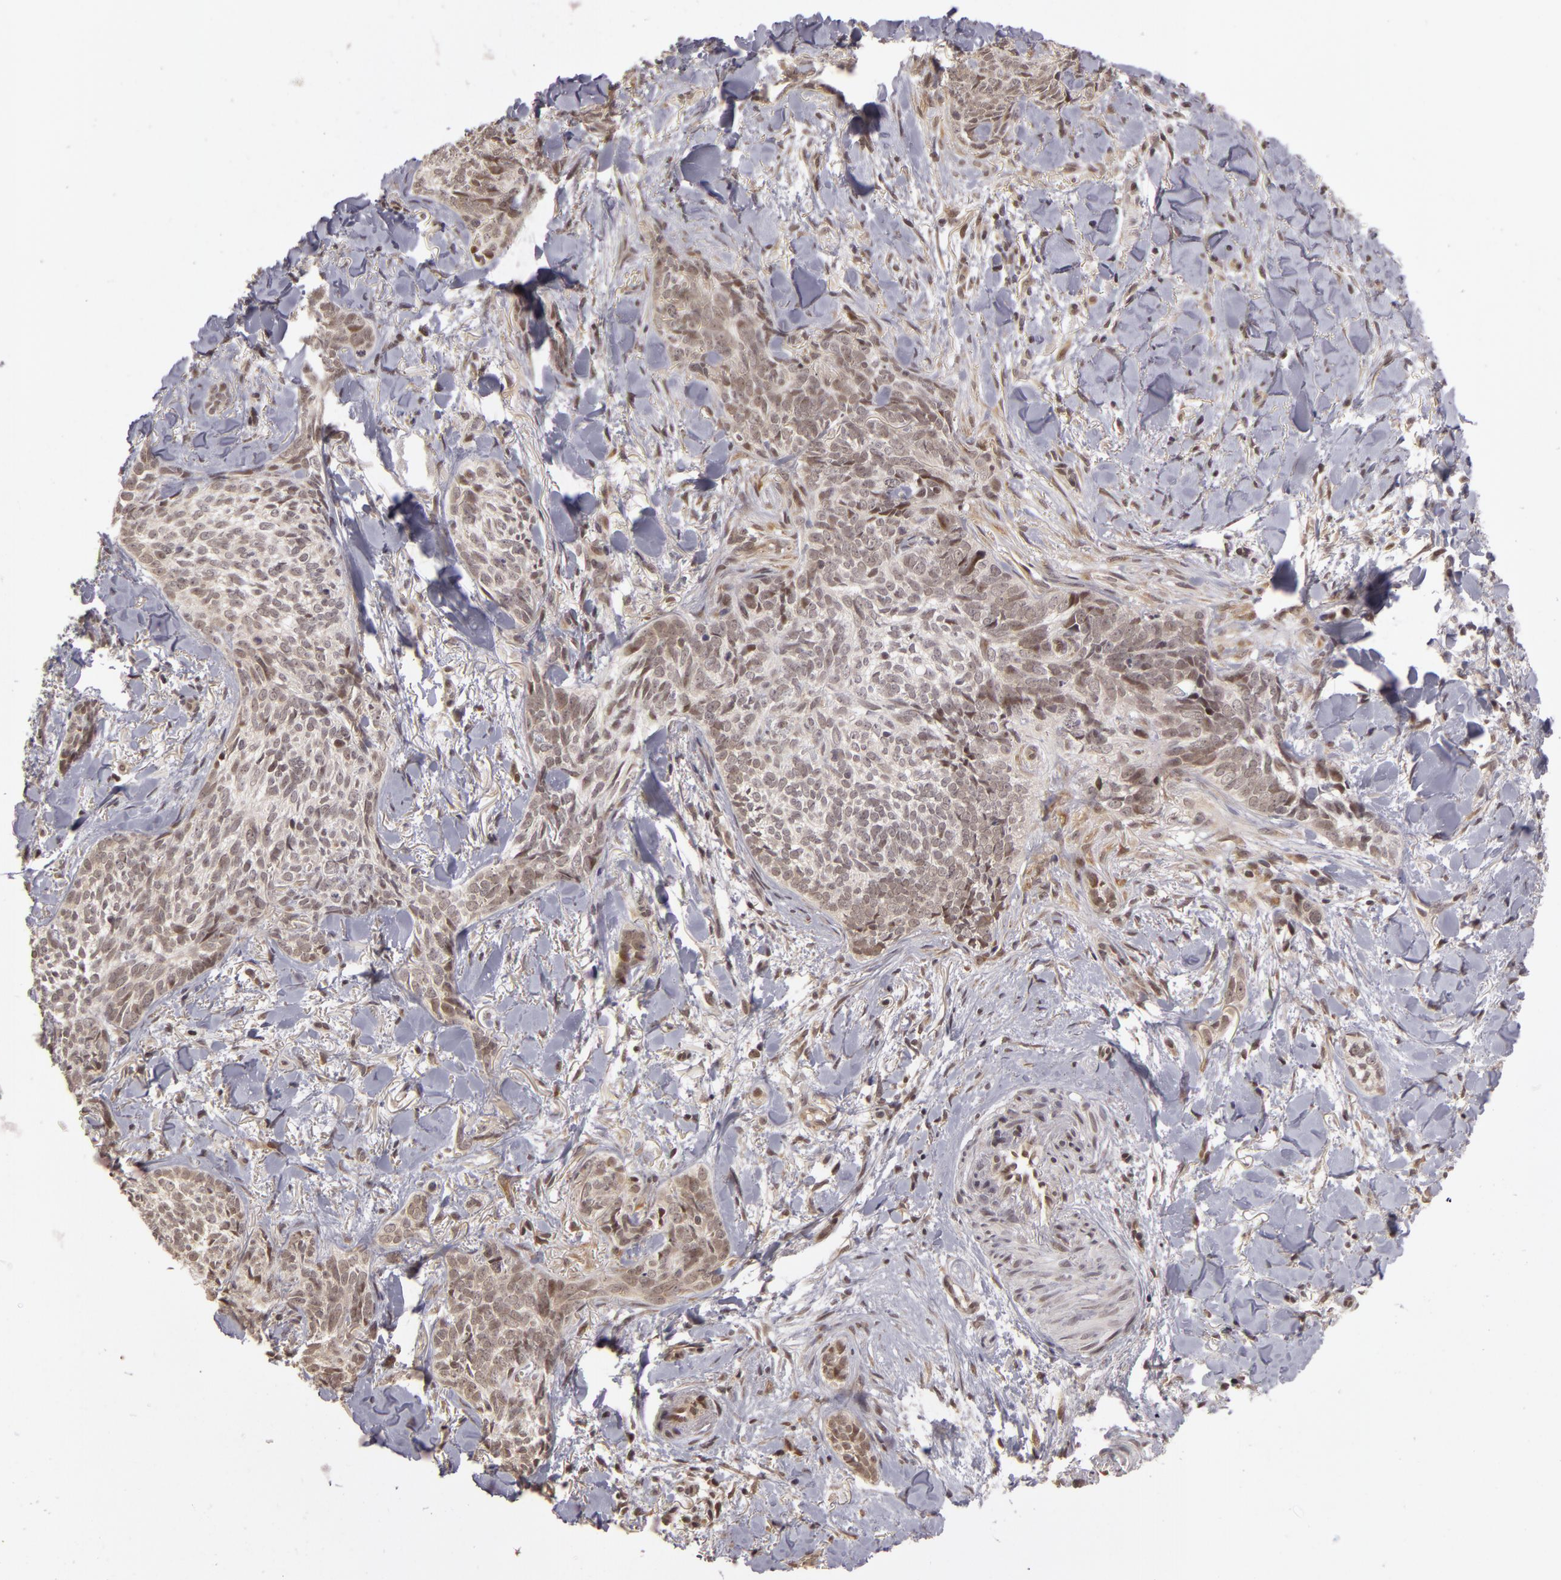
{"staining": {"intensity": "weak", "quantity": "25%-75%", "location": "nuclear"}, "tissue": "skin cancer", "cell_type": "Tumor cells", "image_type": "cancer", "snomed": [{"axis": "morphology", "description": "Basal cell carcinoma"}, {"axis": "topography", "description": "Skin"}], "caption": "Immunohistochemistry of human skin cancer (basal cell carcinoma) demonstrates low levels of weak nuclear staining in approximately 25%-75% of tumor cells.", "gene": "ZNF133", "patient": {"sex": "female", "age": 81}}